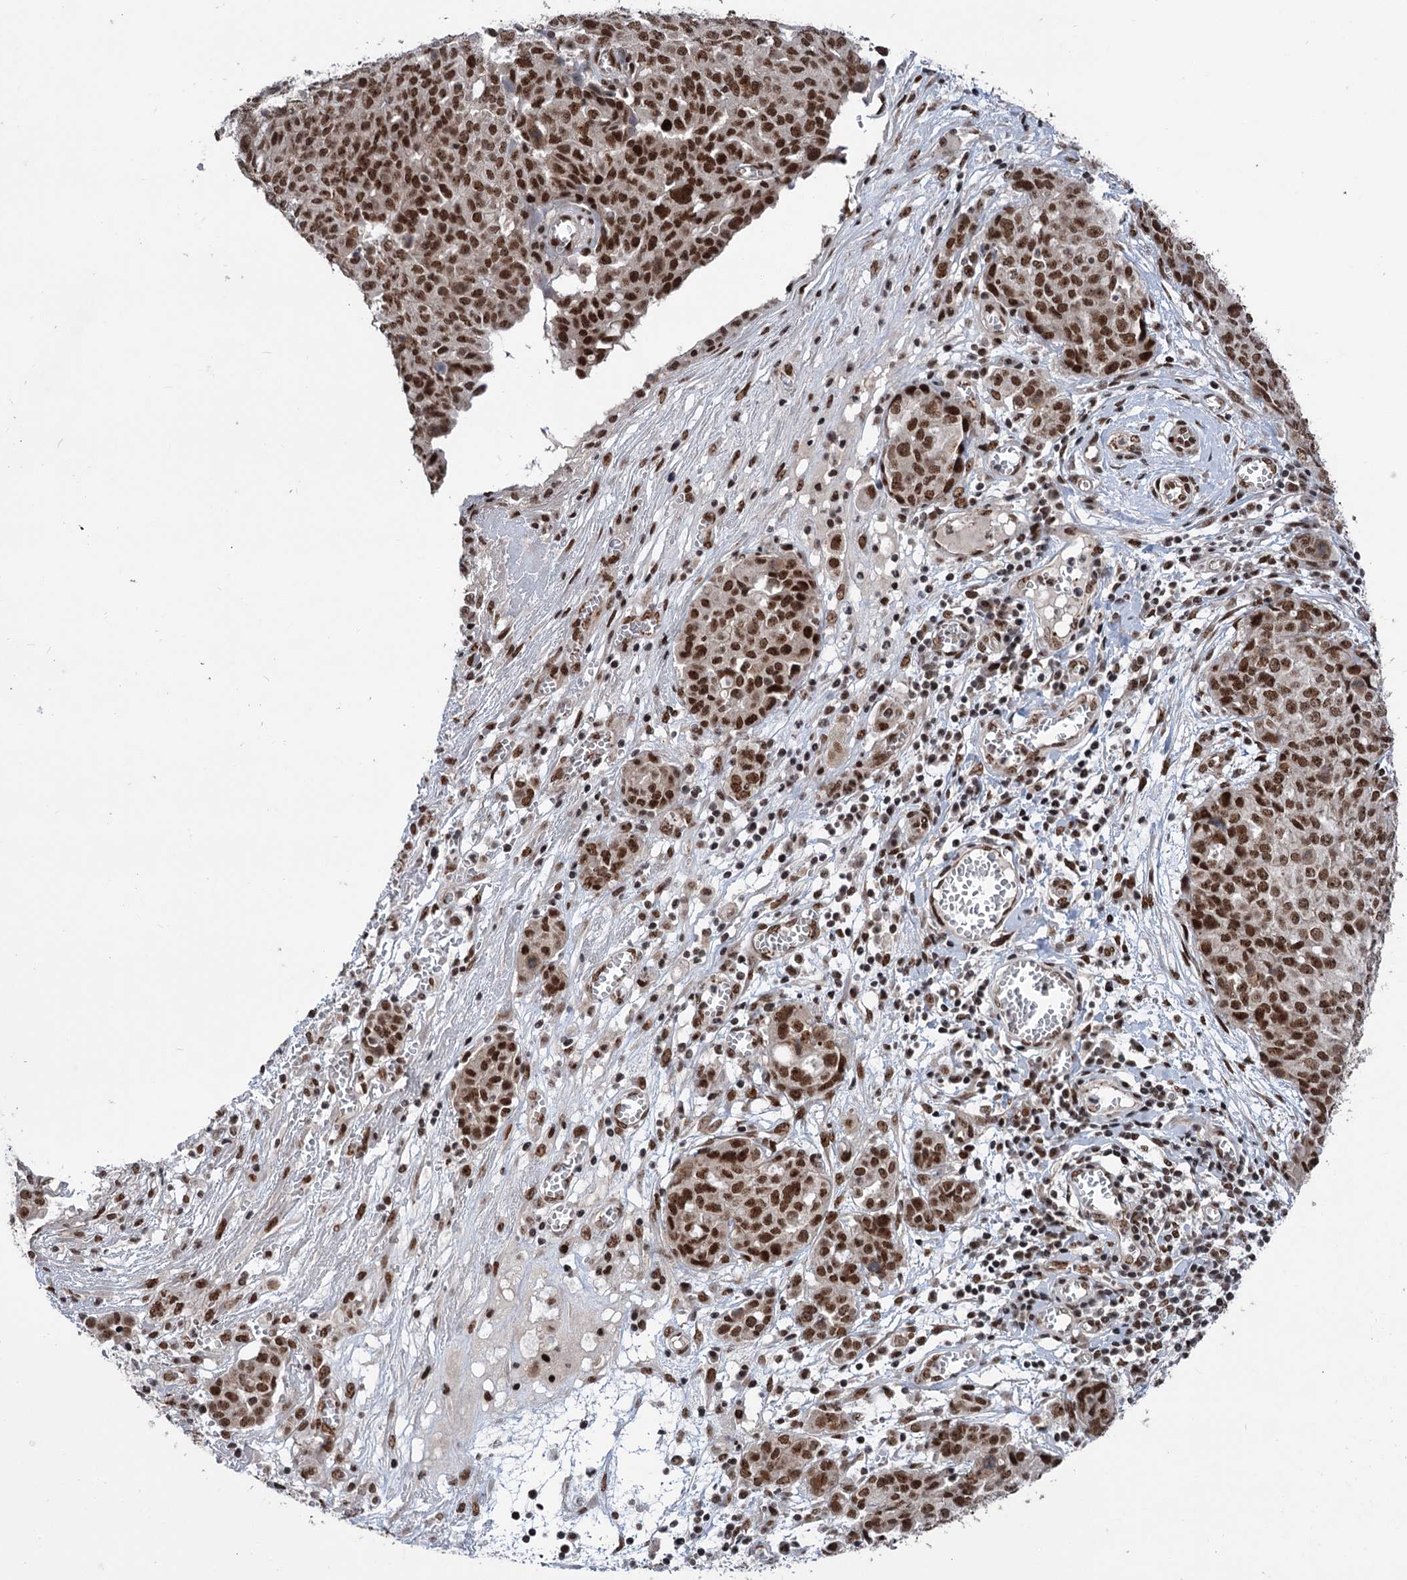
{"staining": {"intensity": "strong", "quantity": ">75%", "location": "nuclear"}, "tissue": "ovarian cancer", "cell_type": "Tumor cells", "image_type": "cancer", "snomed": [{"axis": "morphology", "description": "Cystadenocarcinoma, serous, NOS"}, {"axis": "topography", "description": "Soft tissue"}, {"axis": "topography", "description": "Ovary"}], "caption": "Immunohistochemical staining of human ovarian serous cystadenocarcinoma shows high levels of strong nuclear protein positivity in about >75% of tumor cells.", "gene": "MAML1", "patient": {"sex": "female", "age": 57}}